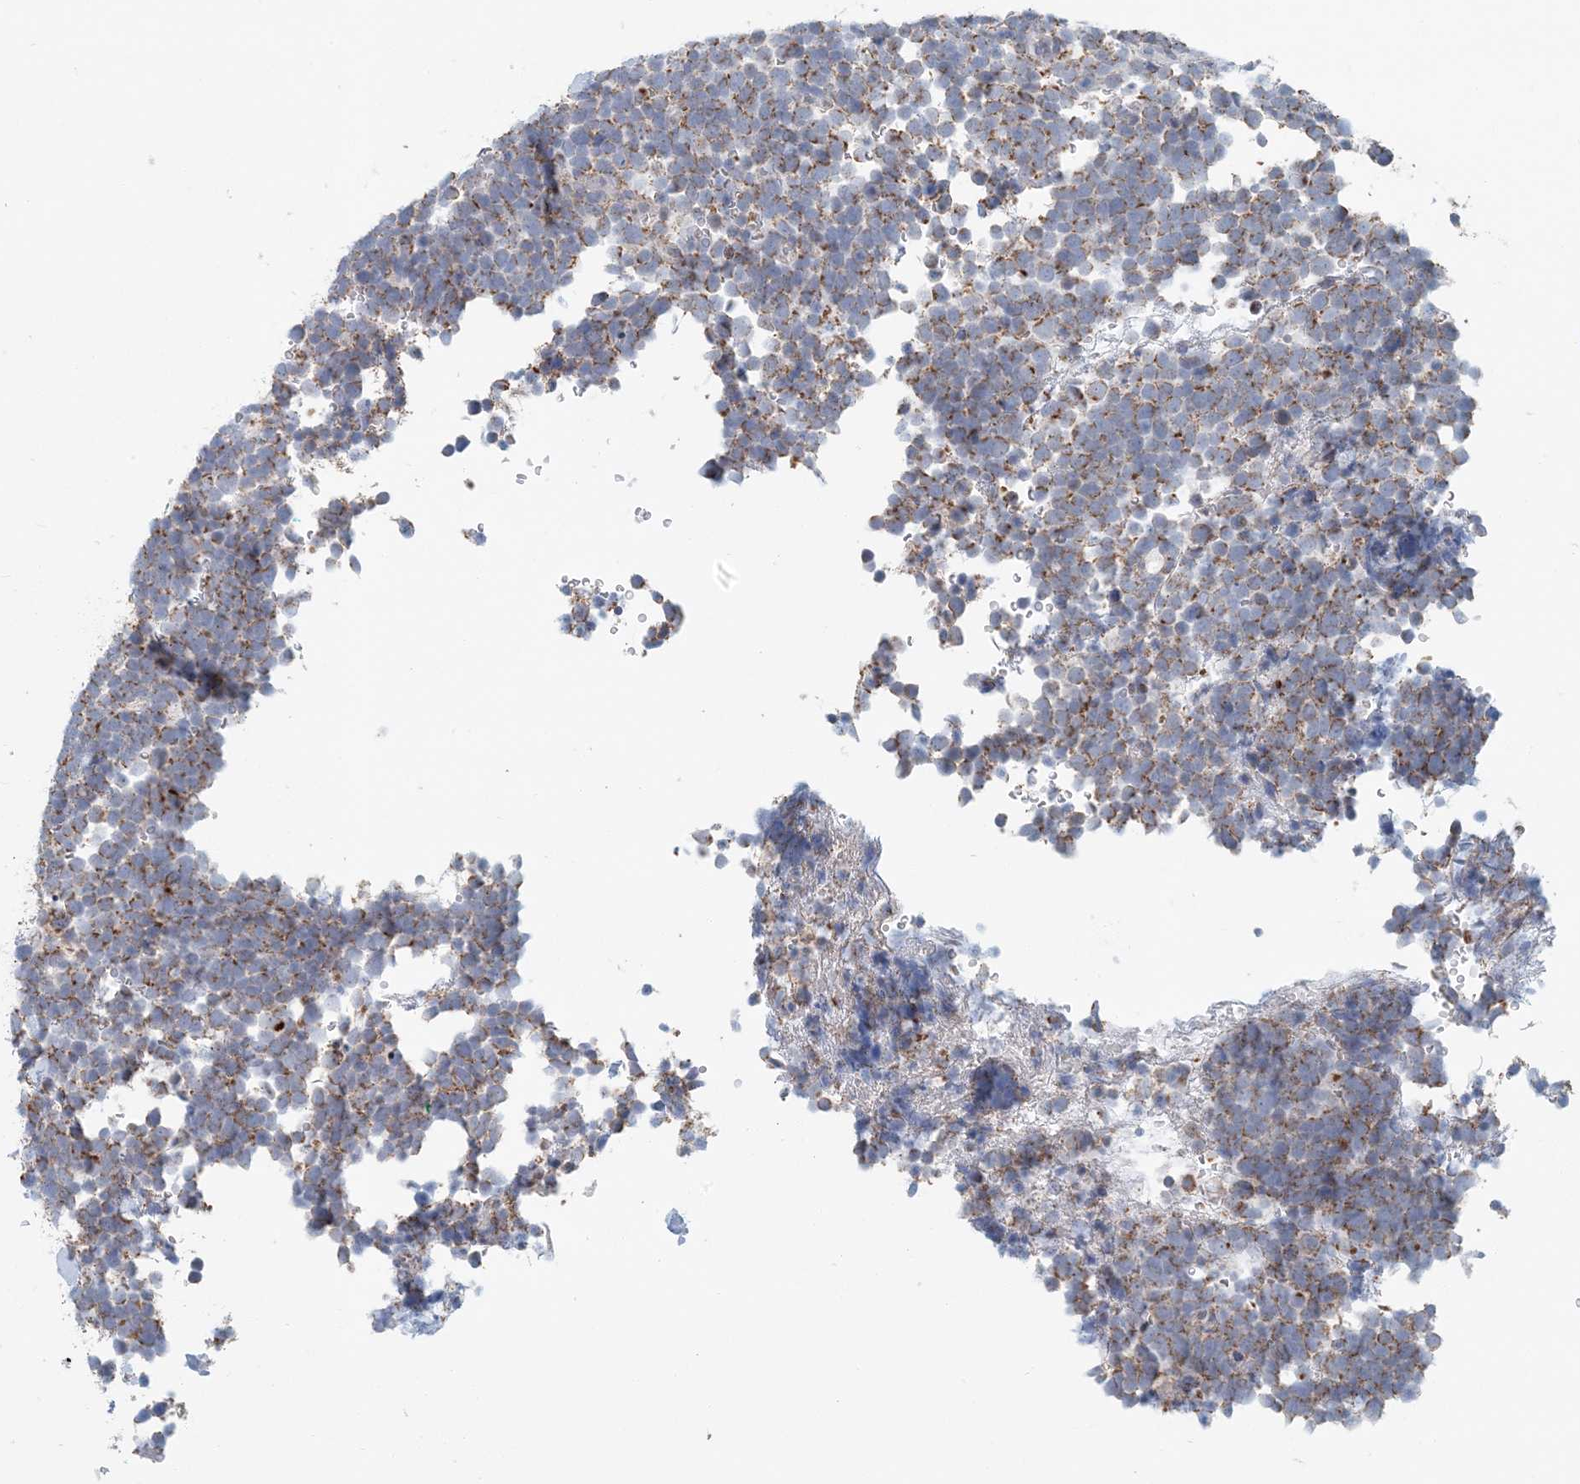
{"staining": {"intensity": "moderate", "quantity": "25%-75%", "location": "cytoplasmic/membranous"}, "tissue": "urothelial cancer", "cell_type": "Tumor cells", "image_type": "cancer", "snomed": [{"axis": "morphology", "description": "Urothelial carcinoma, High grade"}, {"axis": "topography", "description": "Urinary bladder"}], "caption": "A micrograph showing moderate cytoplasmic/membranous staining in about 25%-75% of tumor cells in urothelial cancer, as visualized by brown immunohistochemical staining.", "gene": "BDH1", "patient": {"sex": "female", "age": 82}}